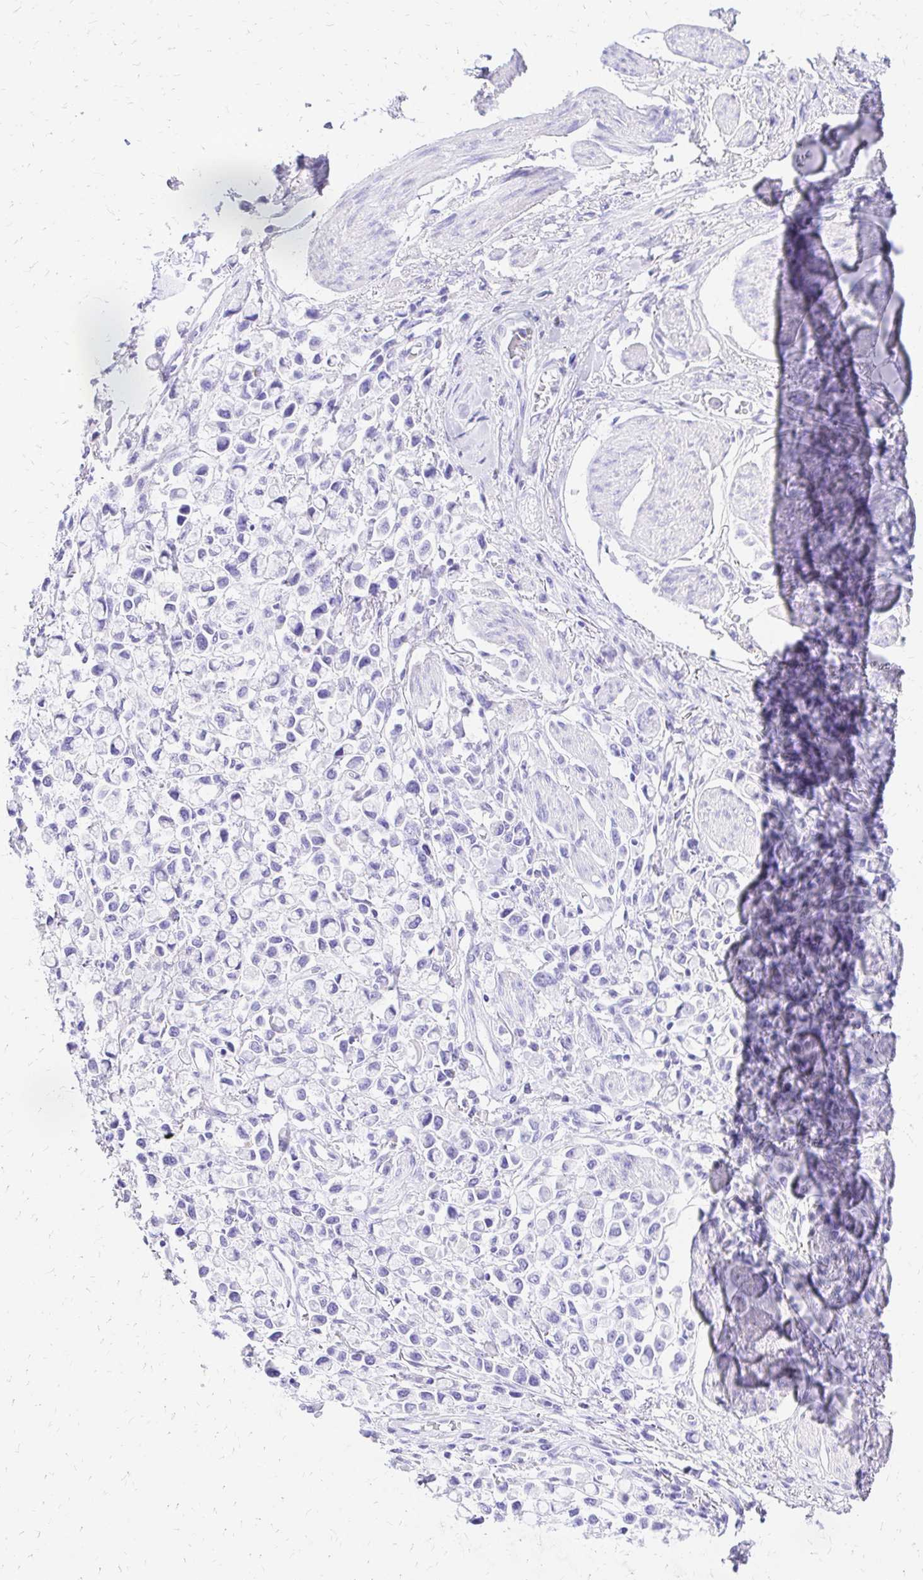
{"staining": {"intensity": "negative", "quantity": "none", "location": "none"}, "tissue": "stomach cancer", "cell_type": "Tumor cells", "image_type": "cancer", "snomed": [{"axis": "morphology", "description": "Adenocarcinoma, NOS"}, {"axis": "topography", "description": "Stomach"}], "caption": "Tumor cells are negative for protein expression in human adenocarcinoma (stomach).", "gene": "S100G", "patient": {"sex": "female", "age": 81}}